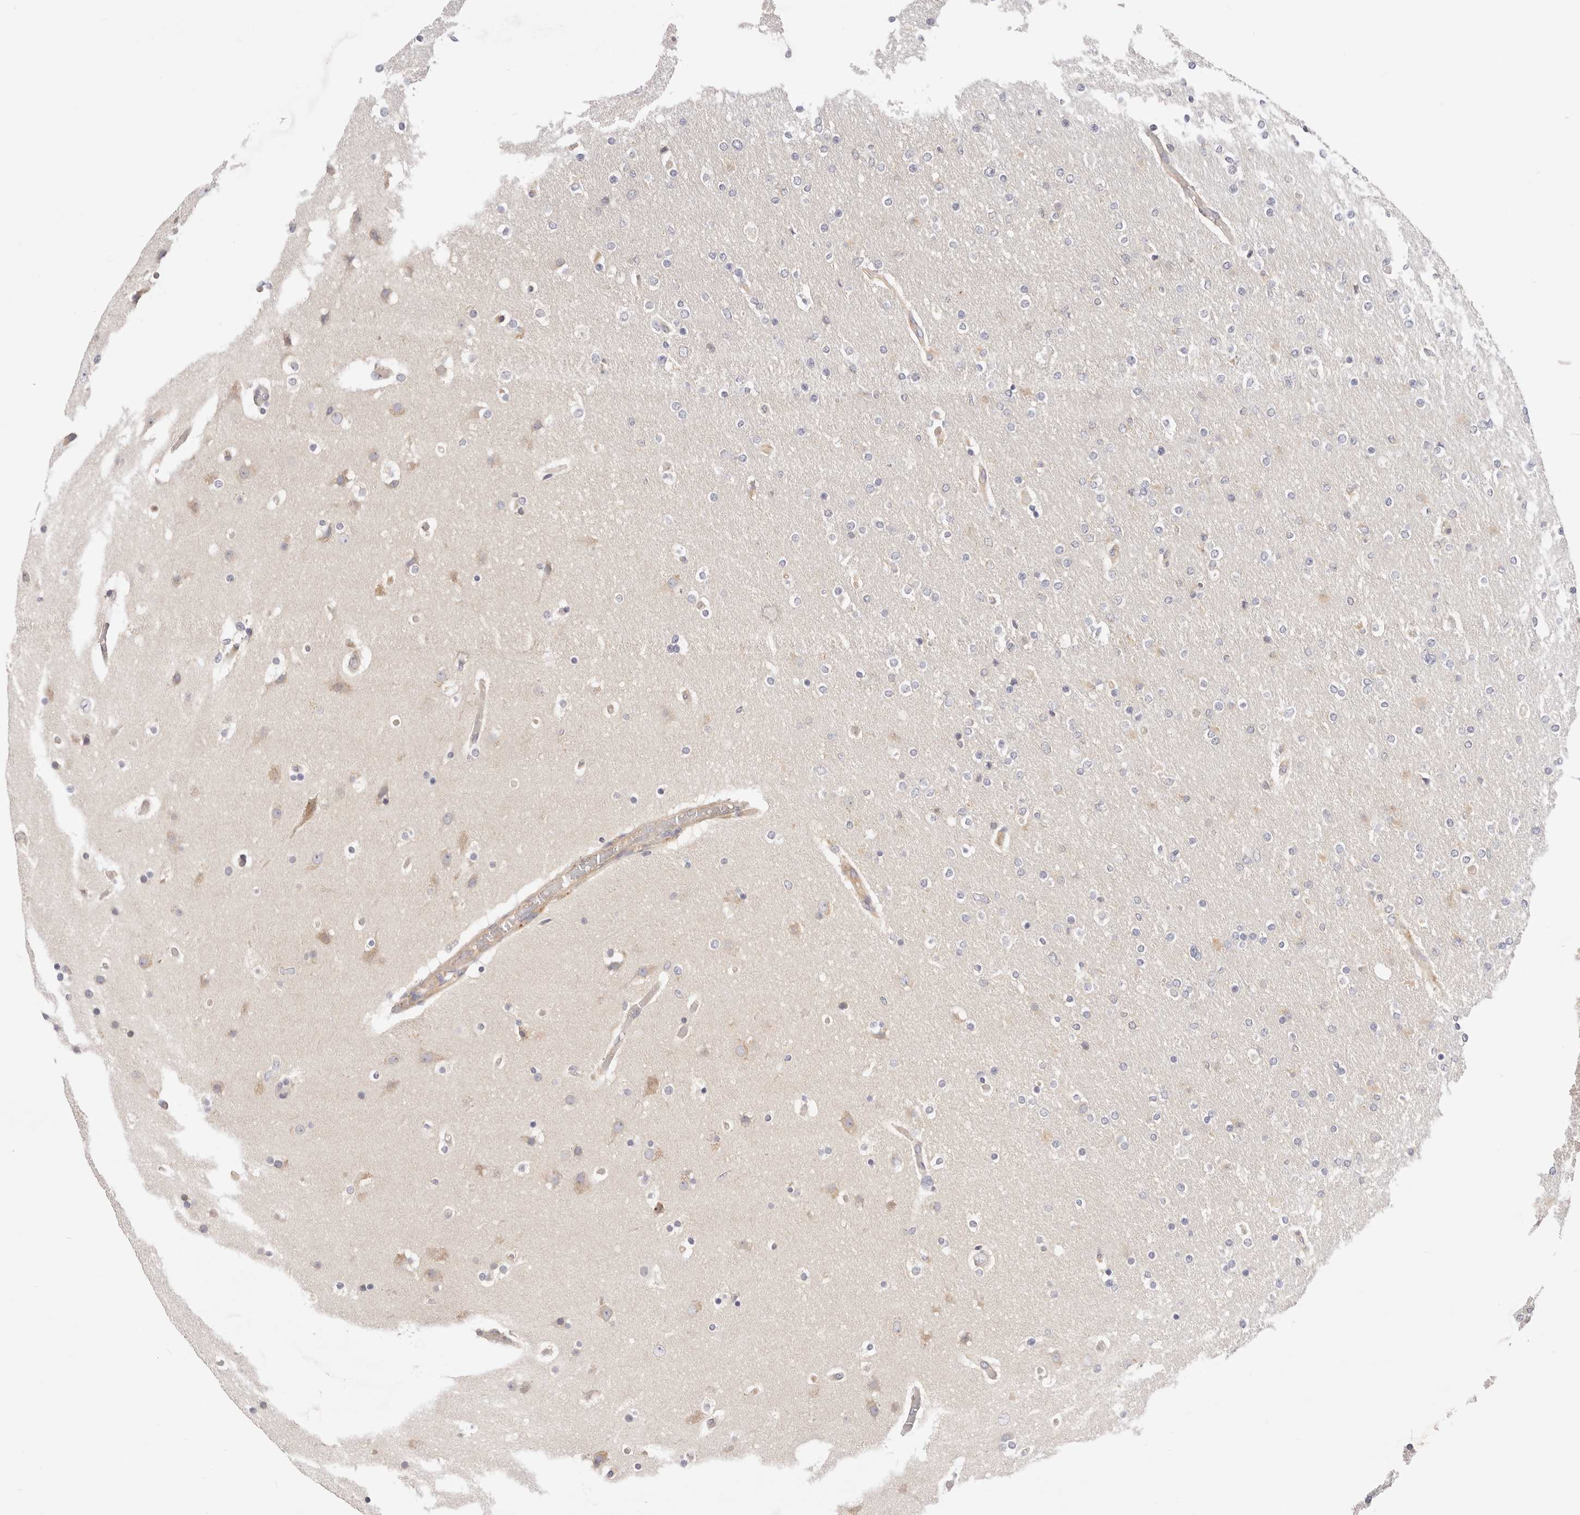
{"staining": {"intensity": "weak", "quantity": "<25%", "location": "cytoplasmic/membranous"}, "tissue": "glioma", "cell_type": "Tumor cells", "image_type": "cancer", "snomed": [{"axis": "morphology", "description": "Glioma, malignant, High grade"}, {"axis": "topography", "description": "Cerebral cortex"}], "caption": "Tumor cells show no significant protein positivity in glioma.", "gene": "KCMF1", "patient": {"sex": "female", "age": 36}}